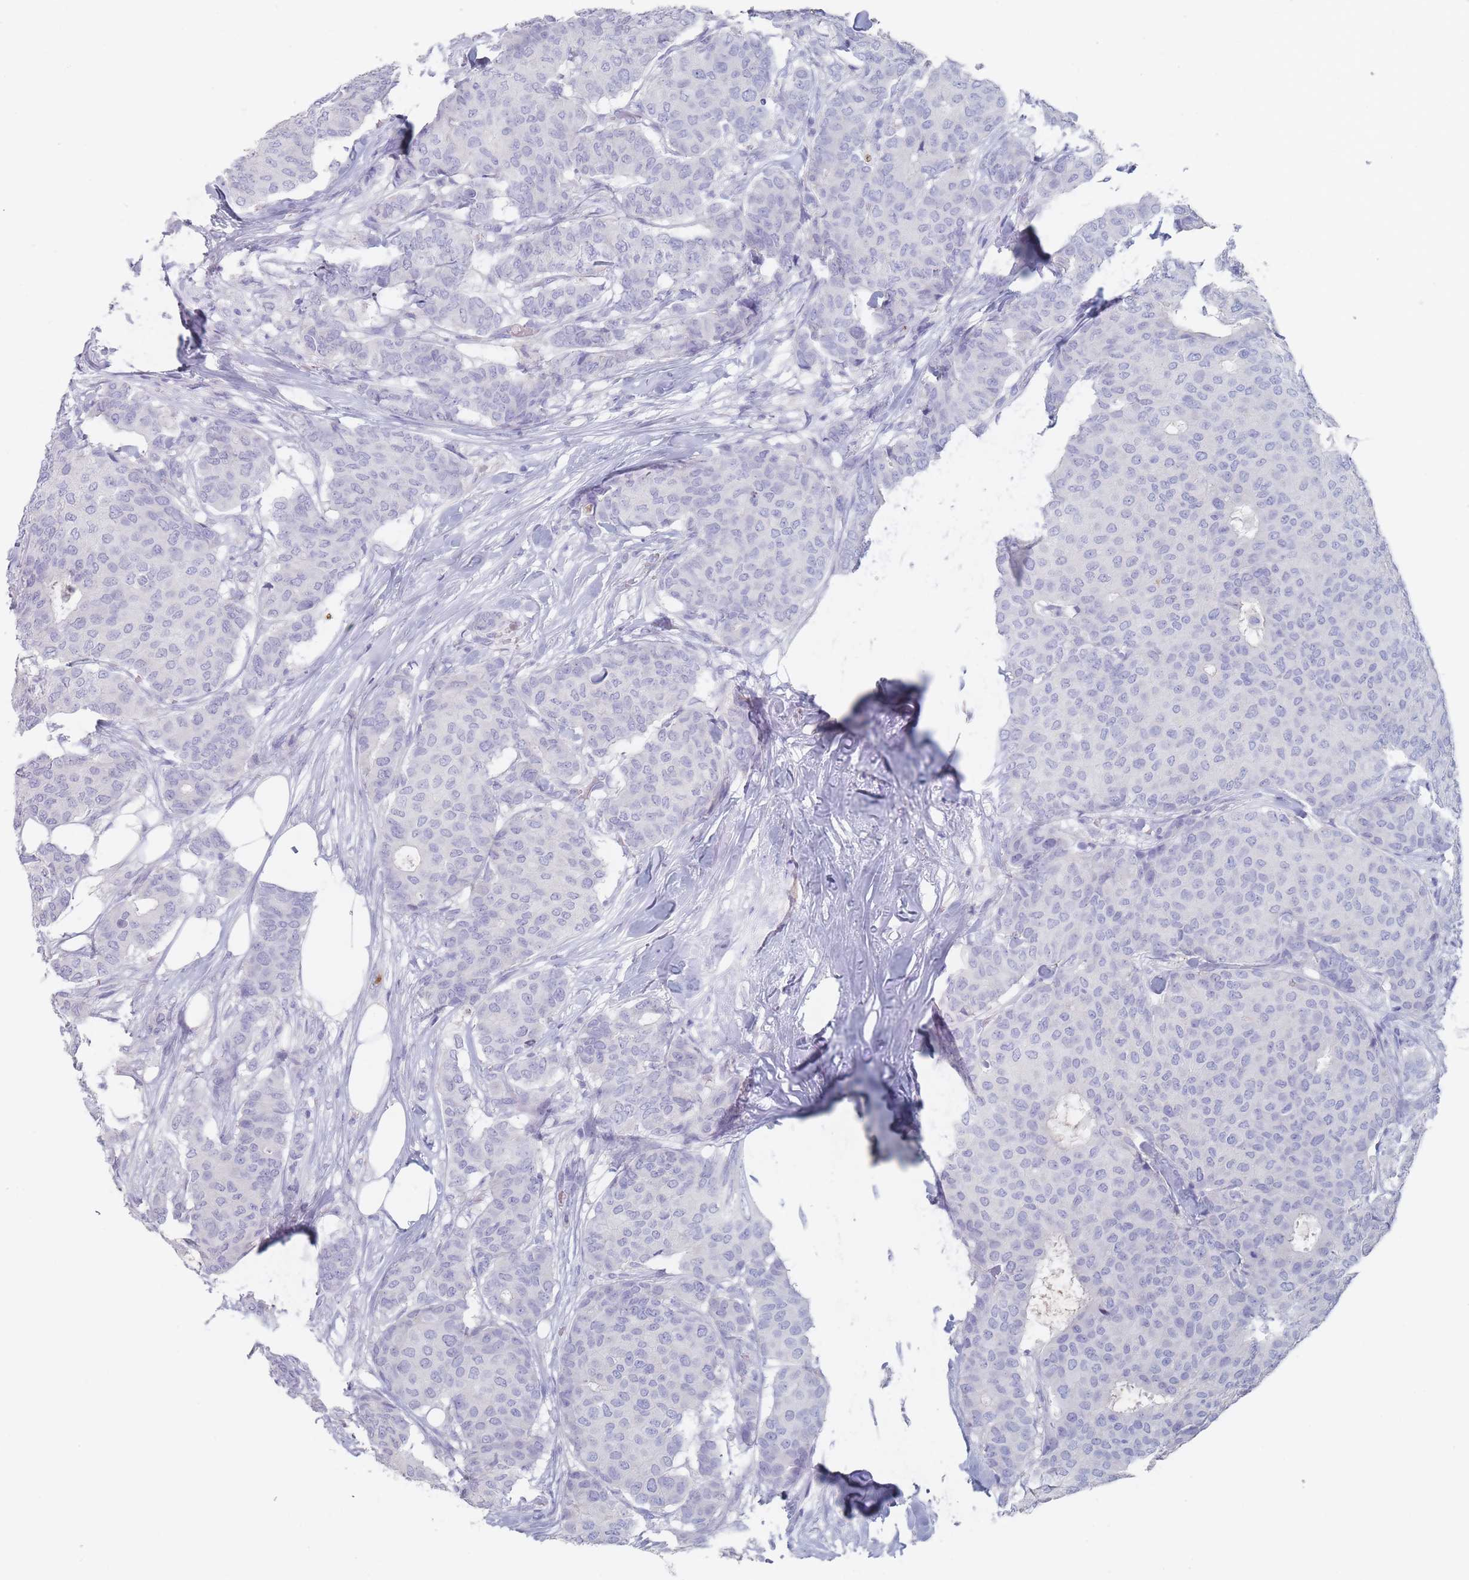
{"staining": {"intensity": "negative", "quantity": "none", "location": "none"}, "tissue": "breast cancer", "cell_type": "Tumor cells", "image_type": "cancer", "snomed": [{"axis": "morphology", "description": "Duct carcinoma"}, {"axis": "topography", "description": "Breast"}], "caption": "Immunohistochemical staining of breast cancer (intraductal carcinoma) exhibits no significant staining in tumor cells.", "gene": "ATP1A3", "patient": {"sex": "female", "age": 75}}